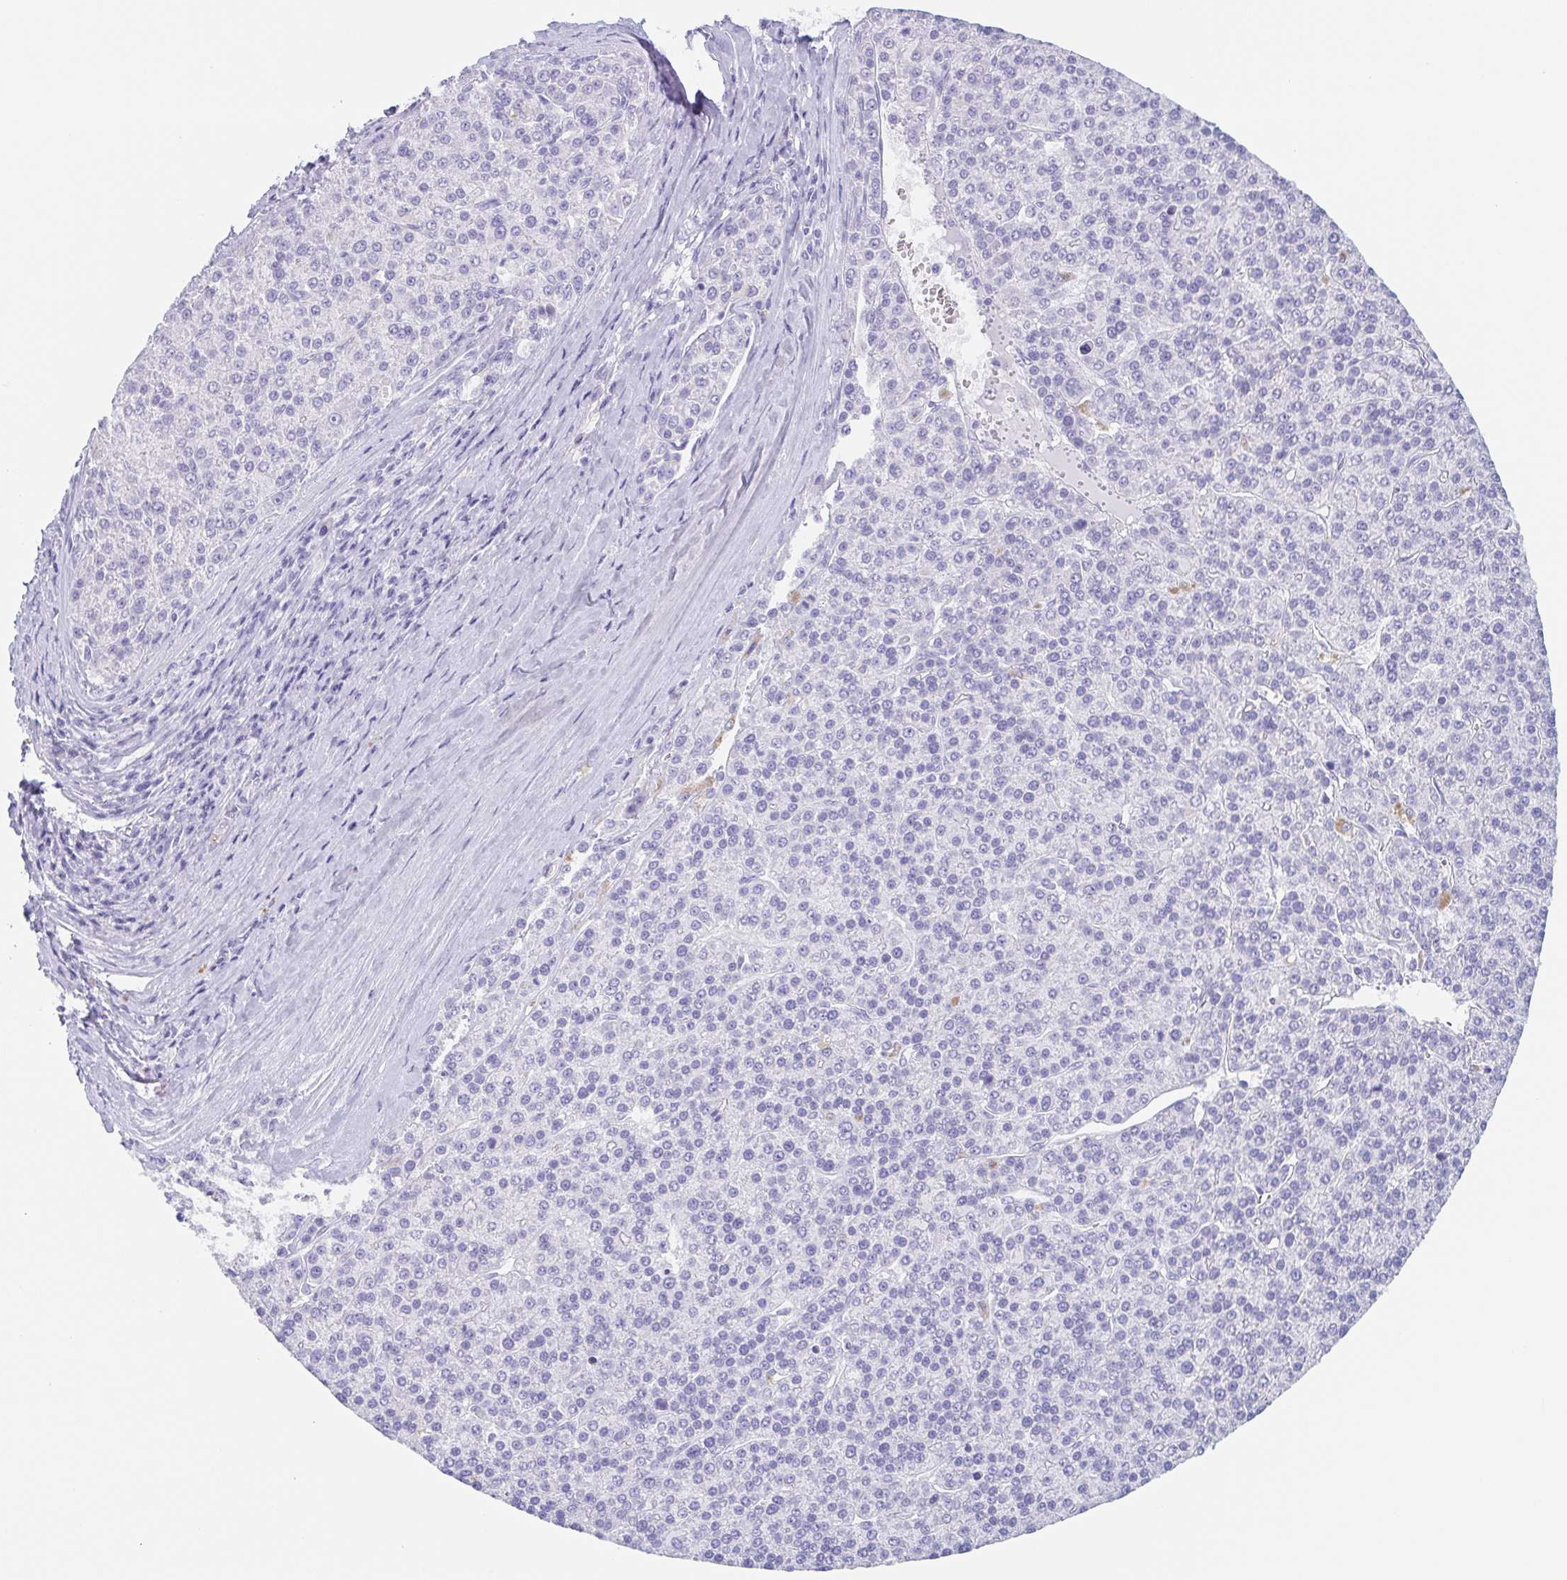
{"staining": {"intensity": "negative", "quantity": "none", "location": "none"}, "tissue": "liver cancer", "cell_type": "Tumor cells", "image_type": "cancer", "snomed": [{"axis": "morphology", "description": "Carcinoma, Hepatocellular, NOS"}, {"axis": "topography", "description": "Liver"}], "caption": "An IHC photomicrograph of liver cancer is shown. There is no staining in tumor cells of liver cancer.", "gene": "TAGLN3", "patient": {"sex": "female", "age": 58}}